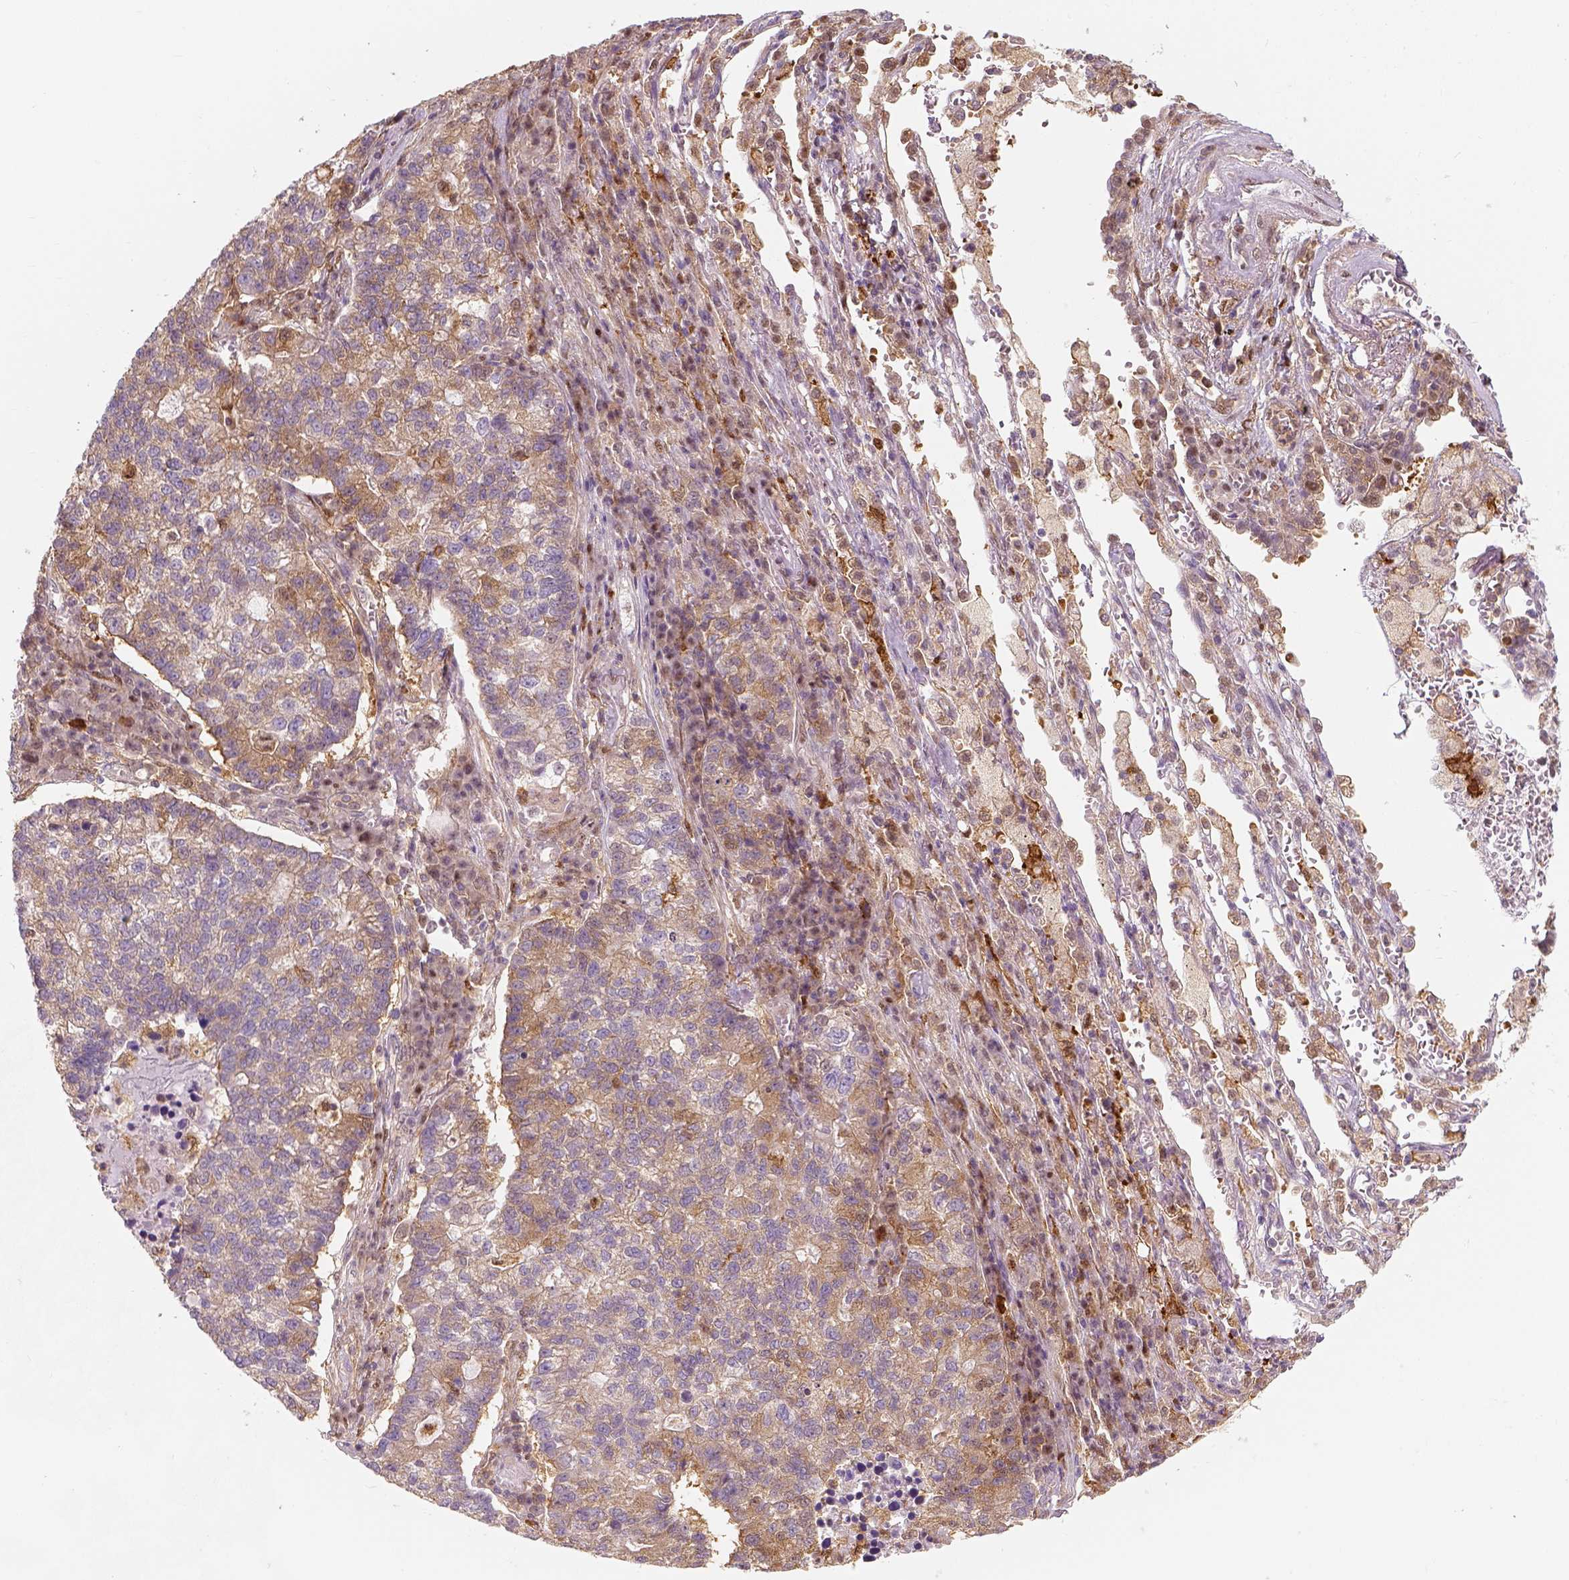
{"staining": {"intensity": "moderate", "quantity": ">75%", "location": "cytoplasmic/membranous"}, "tissue": "lung cancer", "cell_type": "Tumor cells", "image_type": "cancer", "snomed": [{"axis": "morphology", "description": "Adenocarcinoma, NOS"}, {"axis": "topography", "description": "Lung"}], "caption": "DAB immunohistochemical staining of lung adenocarcinoma demonstrates moderate cytoplasmic/membranous protein expression in approximately >75% of tumor cells.", "gene": "SQSTM1", "patient": {"sex": "male", "age": 57}}